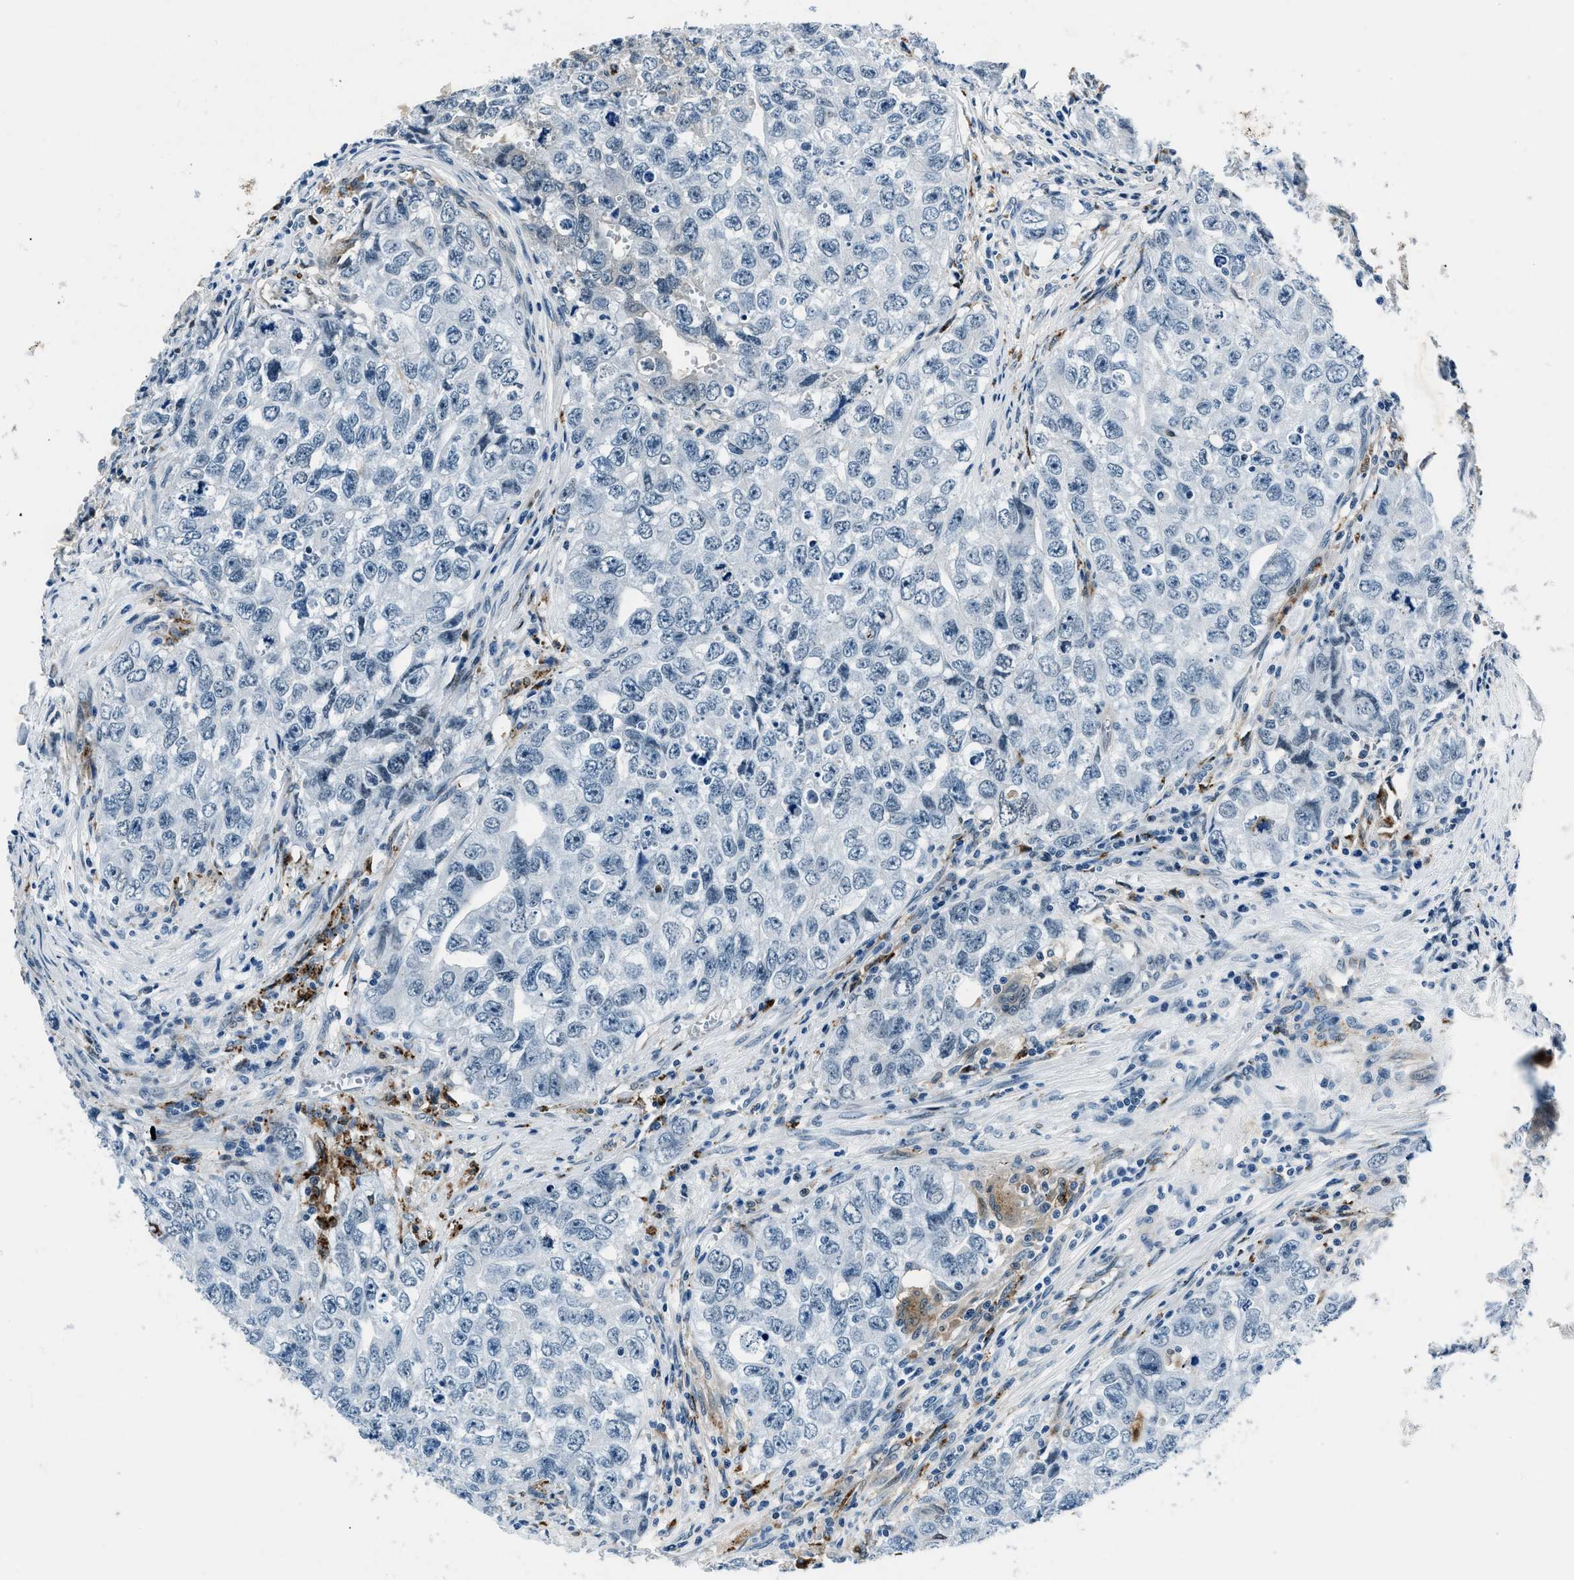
{"staining": {"intensity": "negative", "quantity": "none", "location": "none"}, "tissue": "testis cancer", "cell_type": "Tumor cells", "image_type": "cancer", "snomed": [{"axis": "morphology", "description": "Seminoma, NOS"}, {"axis": "morphology", "description": "Carcinoma, Embryonal, NOS"}, {"axis": "topography", "description": "Testis"}], "caption": "A histopathology image of human testis cancer (embryonal carcinoma) is negative for staining in tumor cells.", "gene": "PTPDC1", "patient": {"sex": "male", "age": 43}}